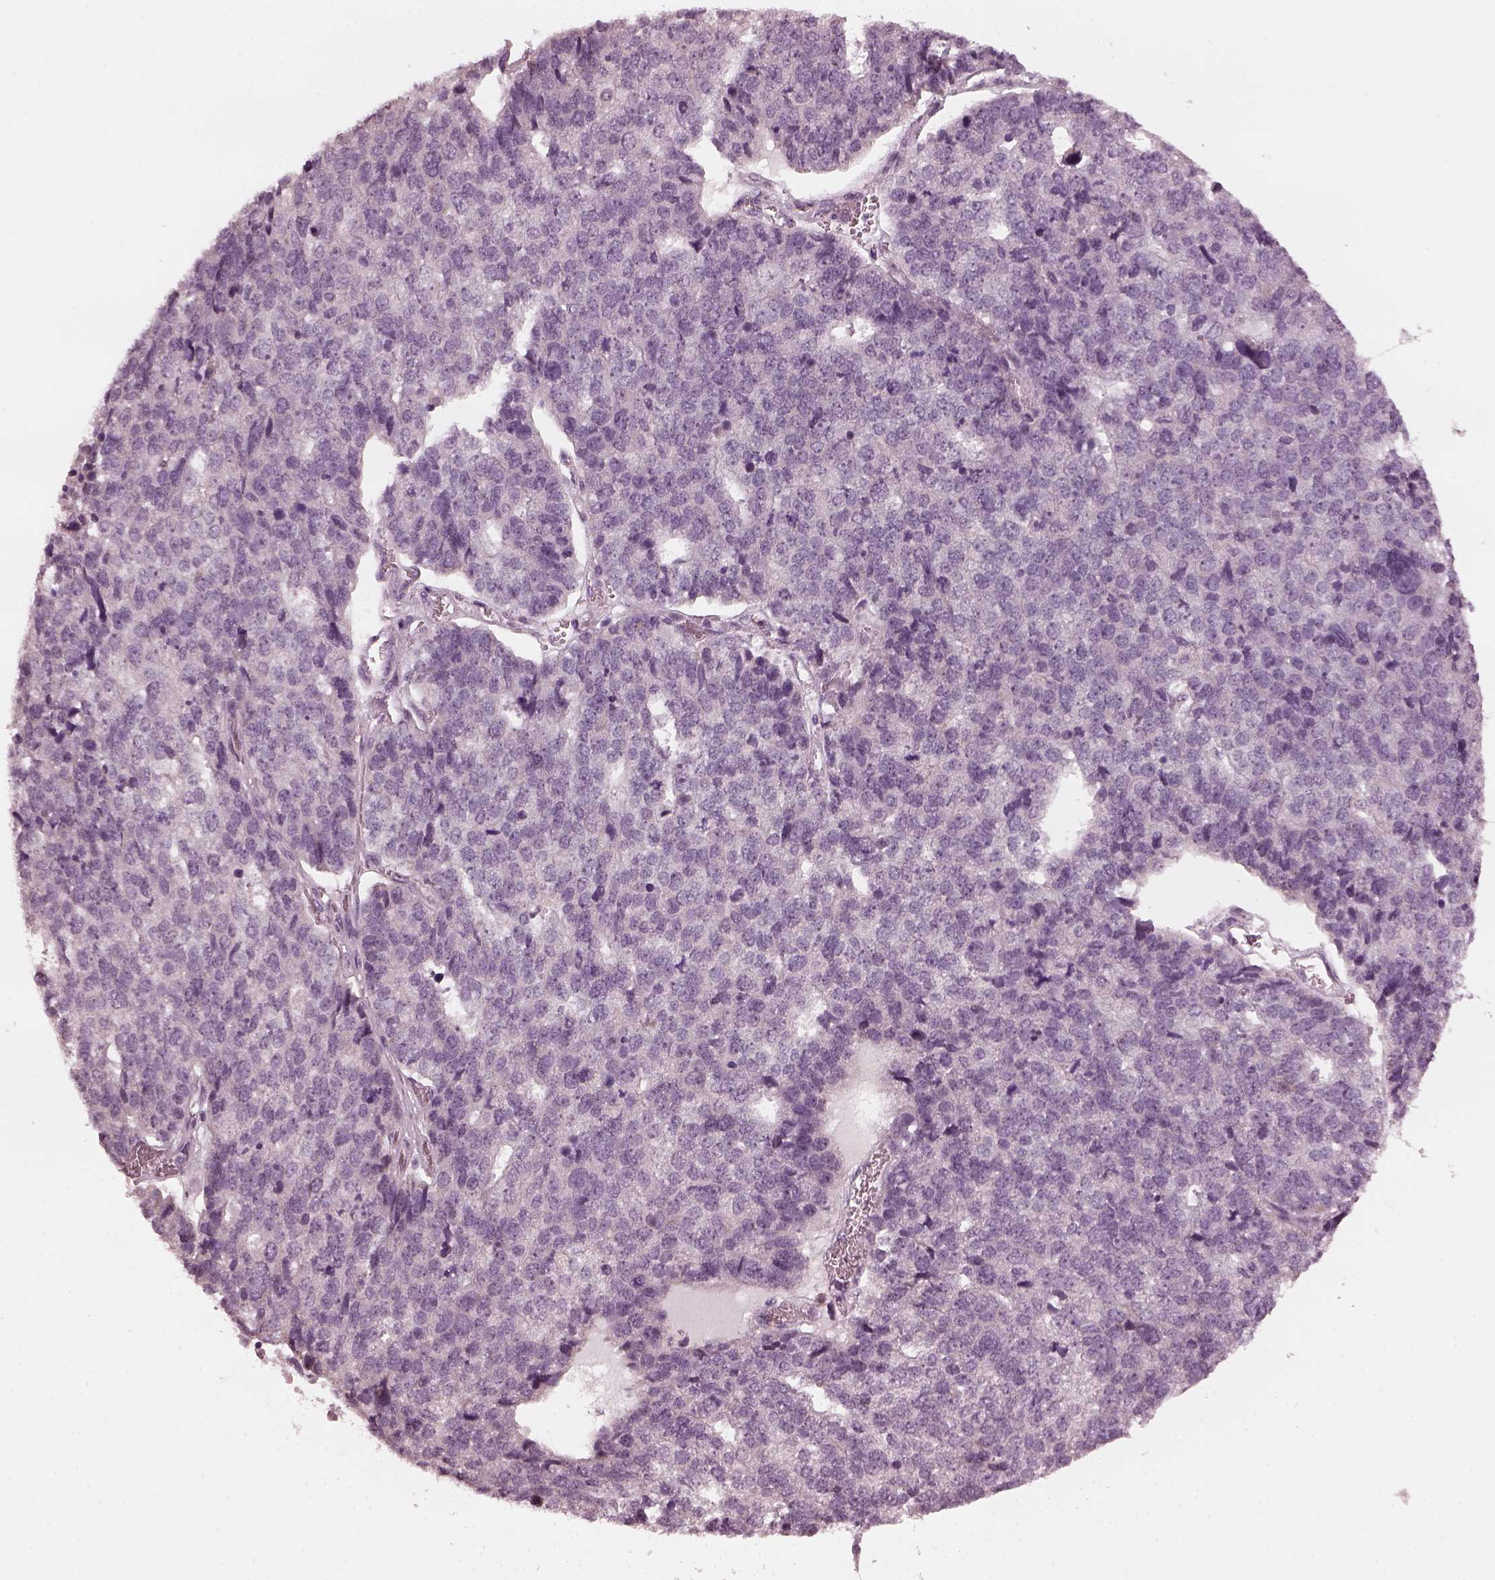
{"staining": {"intensity": "negative", "quantity": "none", "location": "none"}, "tissue": "stomach cancer", "cell_type": "Tumor cells", "image_type": "cancer", "snomed": [{"axis": "morphology", "description": "Adenocarcinoma, NOS"}, {"axis": "topography", "description": "Stomach"}], "caption": "Tumor cells are negative for brown protein staining in stomach cancer.", "gene": "CCDC170", "patient": {"sex": "male", "age": 69}}